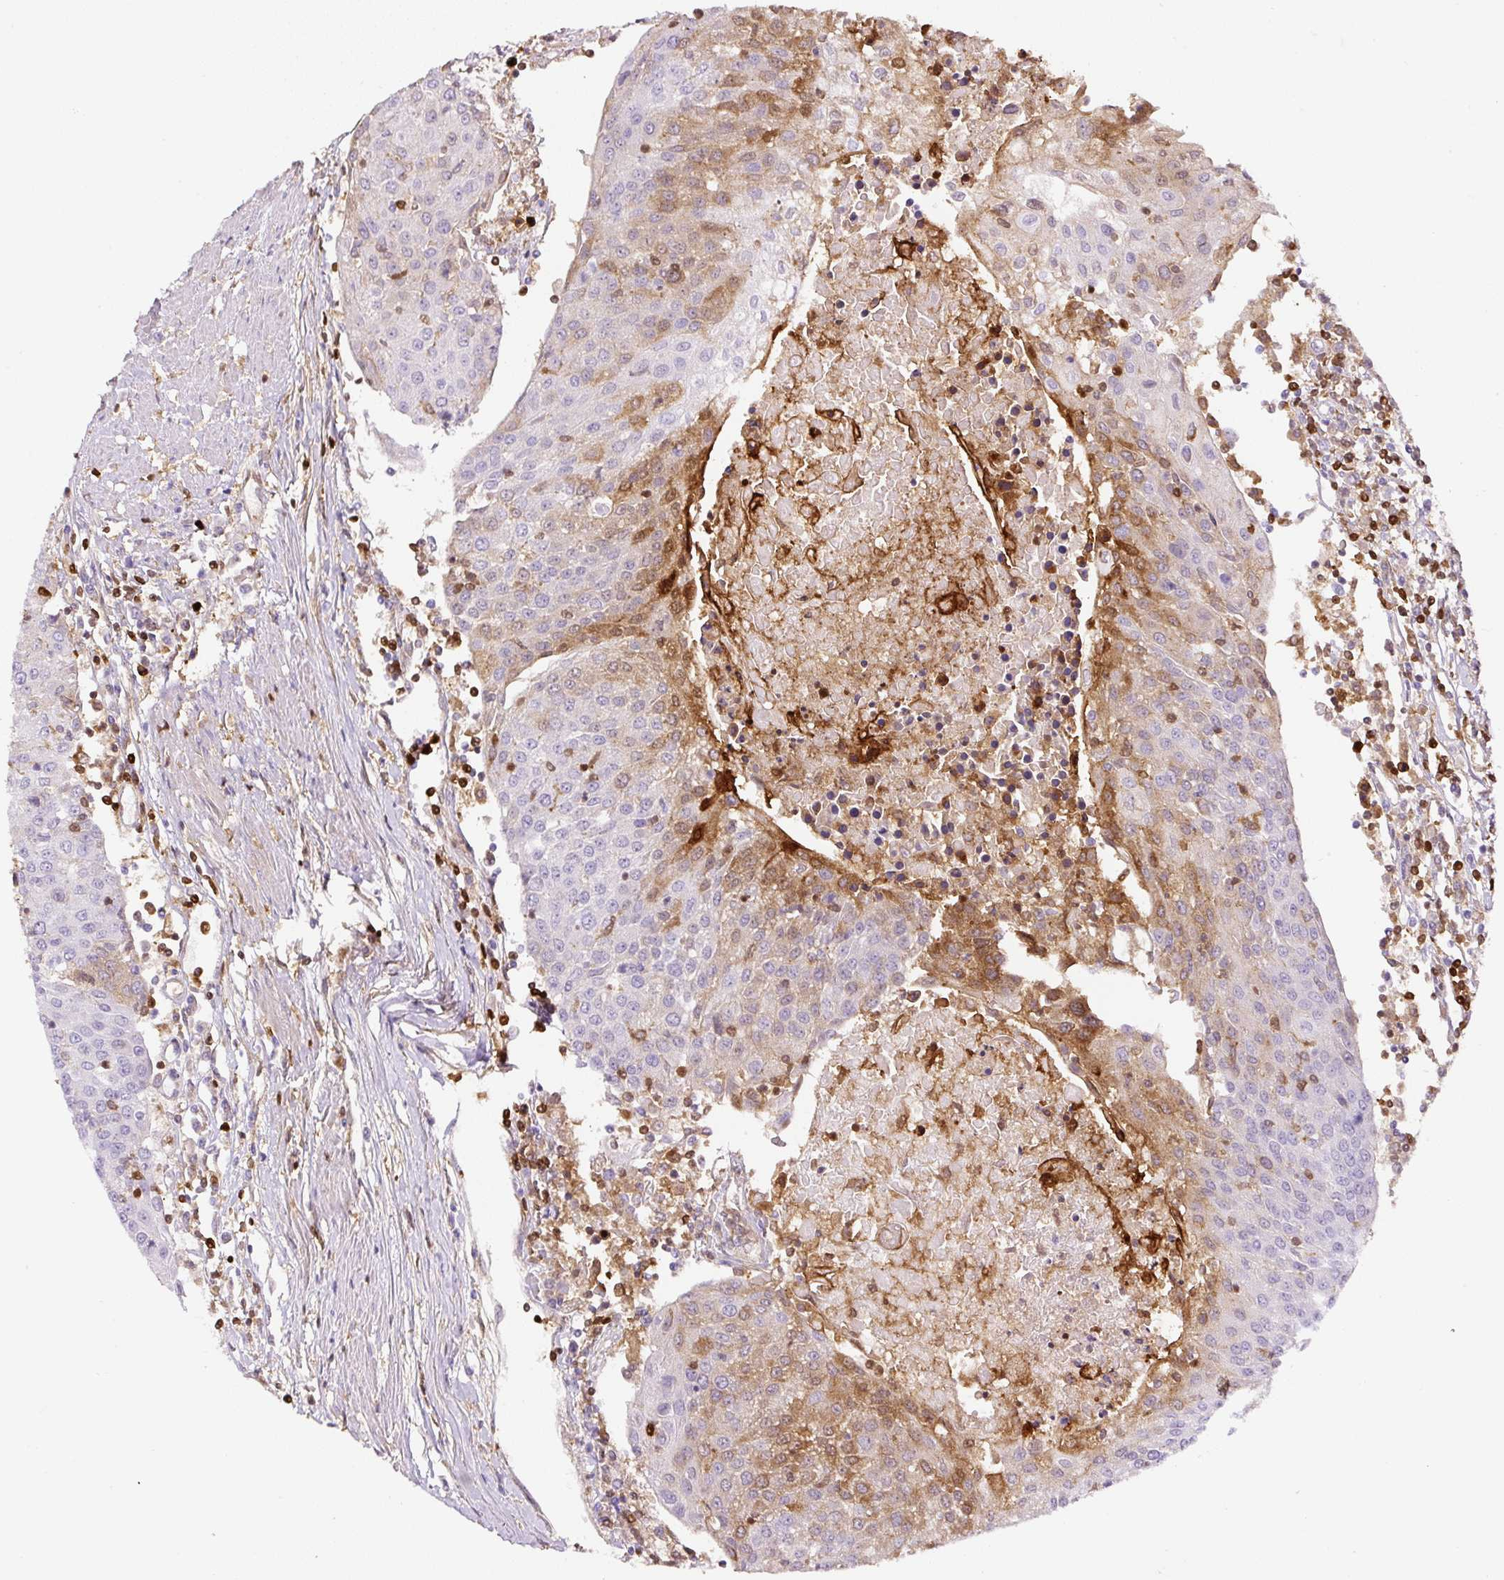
{"staining": {"intensity": "moderate", "quantity": "<25%", "location": "cytoplasmic/membranous,nuclear"}, "tissue": "urothelial cancer", "cell_type": "Tumor cells", "image_type": "cancer", "snomed": [{"axis": "morphology", "description": "Urothelial carcinoma, High grade"}, {"axis": "topography", "description": "Urinary bladder"}], "caption": "Urothelial carcinoma (high-grade) was stained to show a protein in brown. There is low levels of moderate cytoplasmic/membranous and nuclear staining in about <25% of tumor cells.", "gene": "ANXA1", "patient": {"sex": "female", "age": 85}}